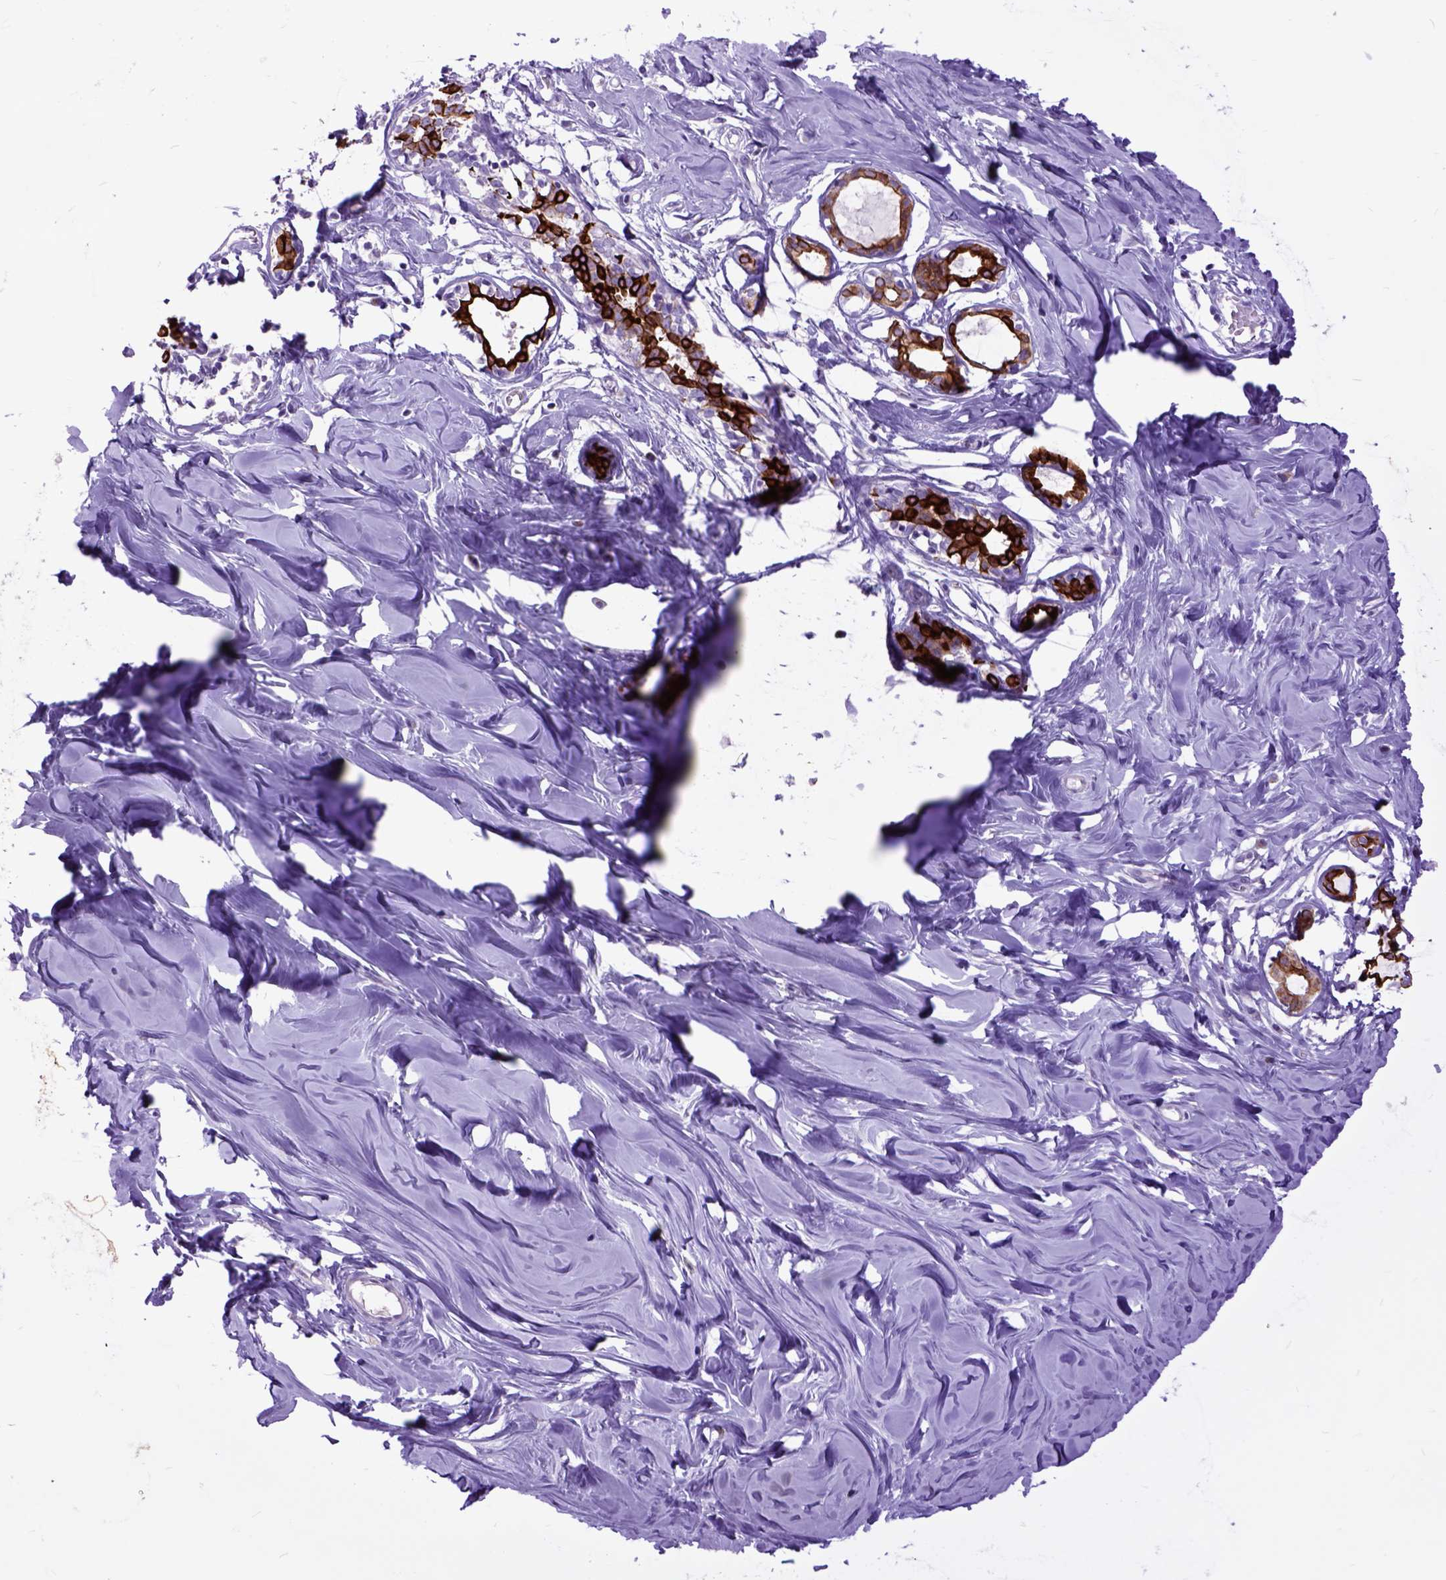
{"staining": {"intensity": "negative", "quantity": "none", "location": "none"}, "tissue": "breast", "cell_type": "Adipocytes", "image_type": "normal", "snomed": [{"axis": "morphology", "description": "Normal tissue, NOS"}, {"axis": "topography", "description": "Breast"}], "caption": "A high-resolution histopathology image shows IHC staining of normal breast, which demonstrates no significant expression in adipocytes. Nuclei are stained in blue.", "gene": "RAB25", "patient": {"sex": "female", "age": 27}}